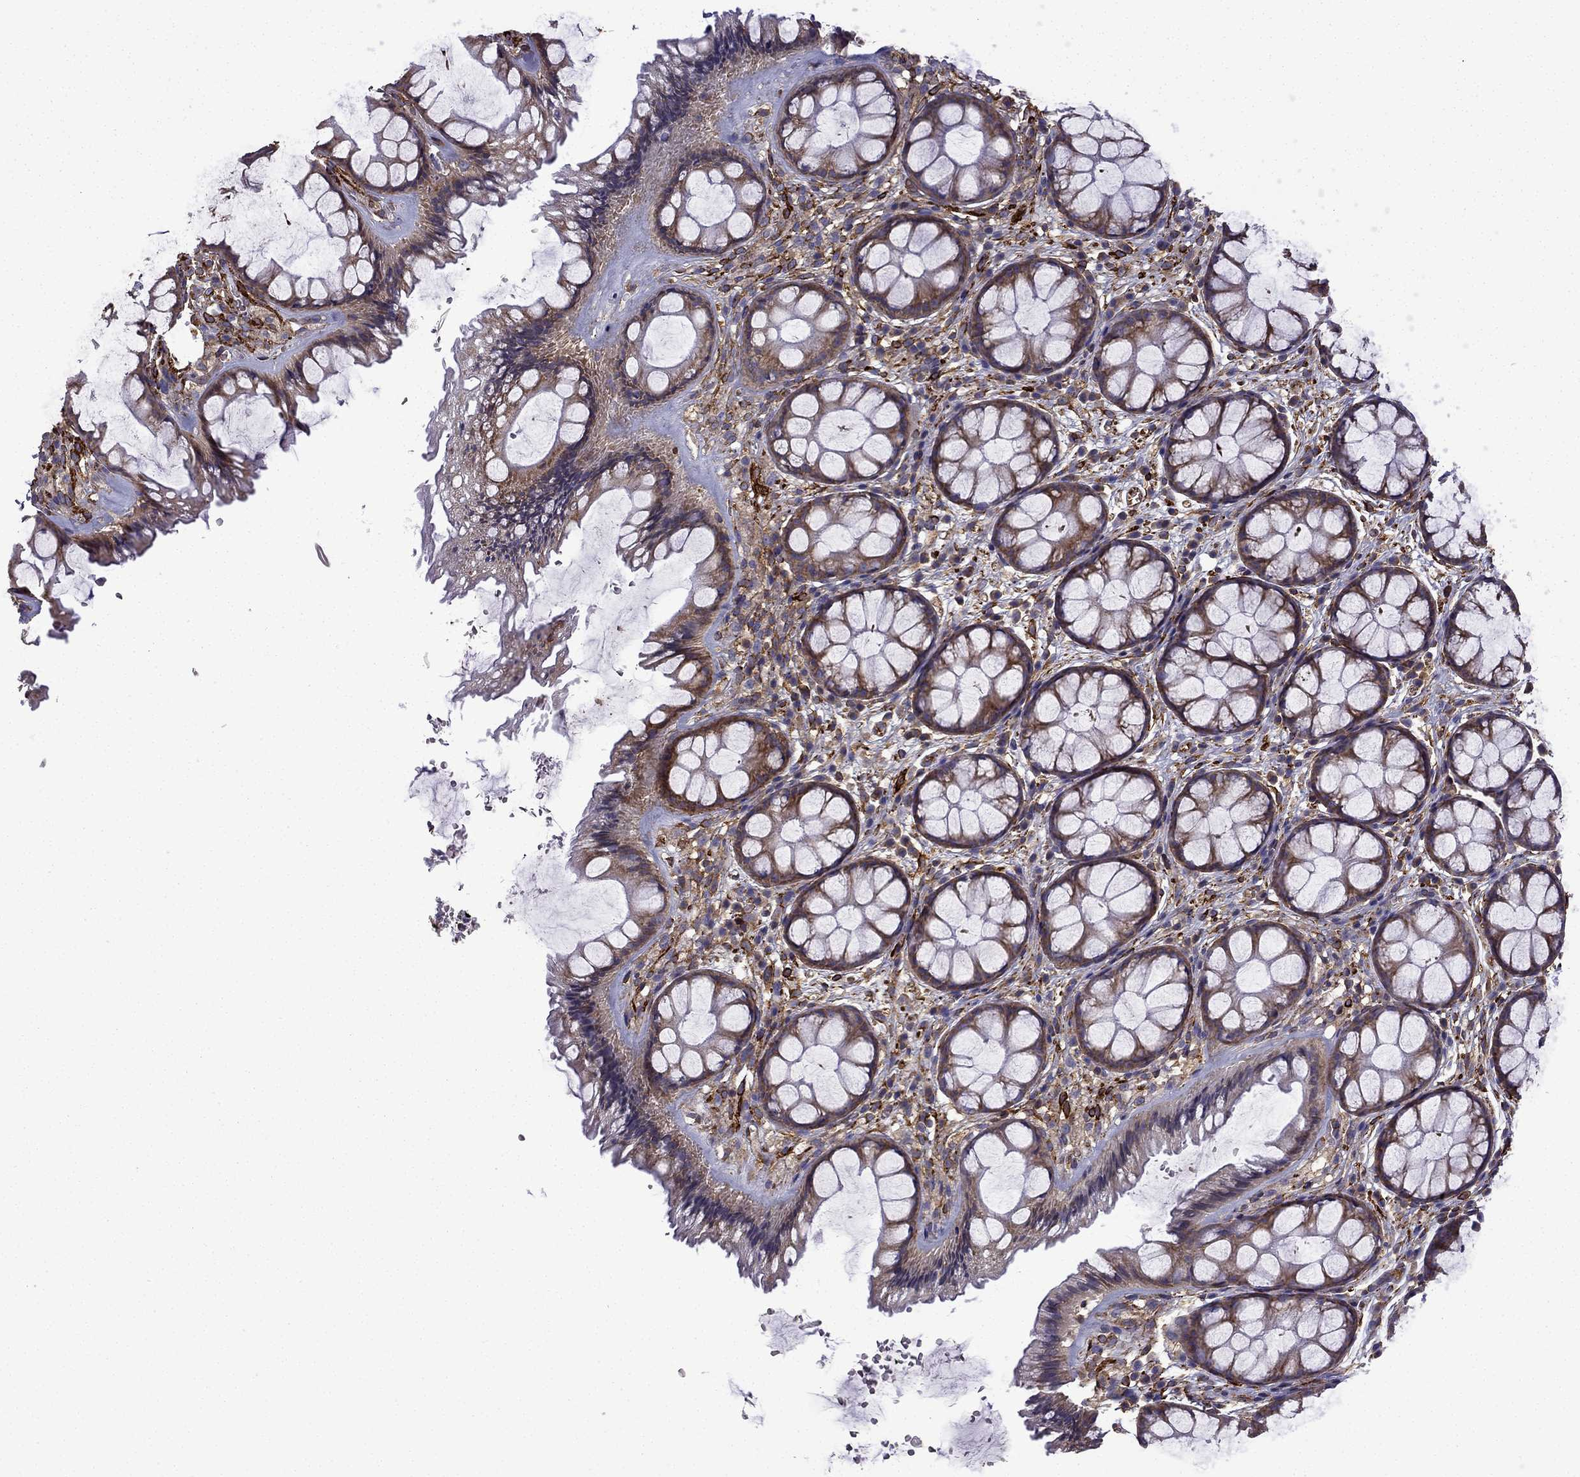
{"staining": {"intensity": "moderate", "quantity": ">75%", "location": "cytoplasmic/membranous"}, "tissue": "rectum", "cell_type": "Glandular cells", "image_type": "normal", "snomed": [{"axis": "morphology", "description": "Normal tissue, NOS"}, {"axis": "topography", "description": "Rectum"}], "caption": "Immunohistochemical staining of benign rectum reveals medium levels of moderate cytoplasmic/membranous staining in about >75% of glandular cells.", "gene": "MAP4", "patient": {"sex": "female", "age": 62}}